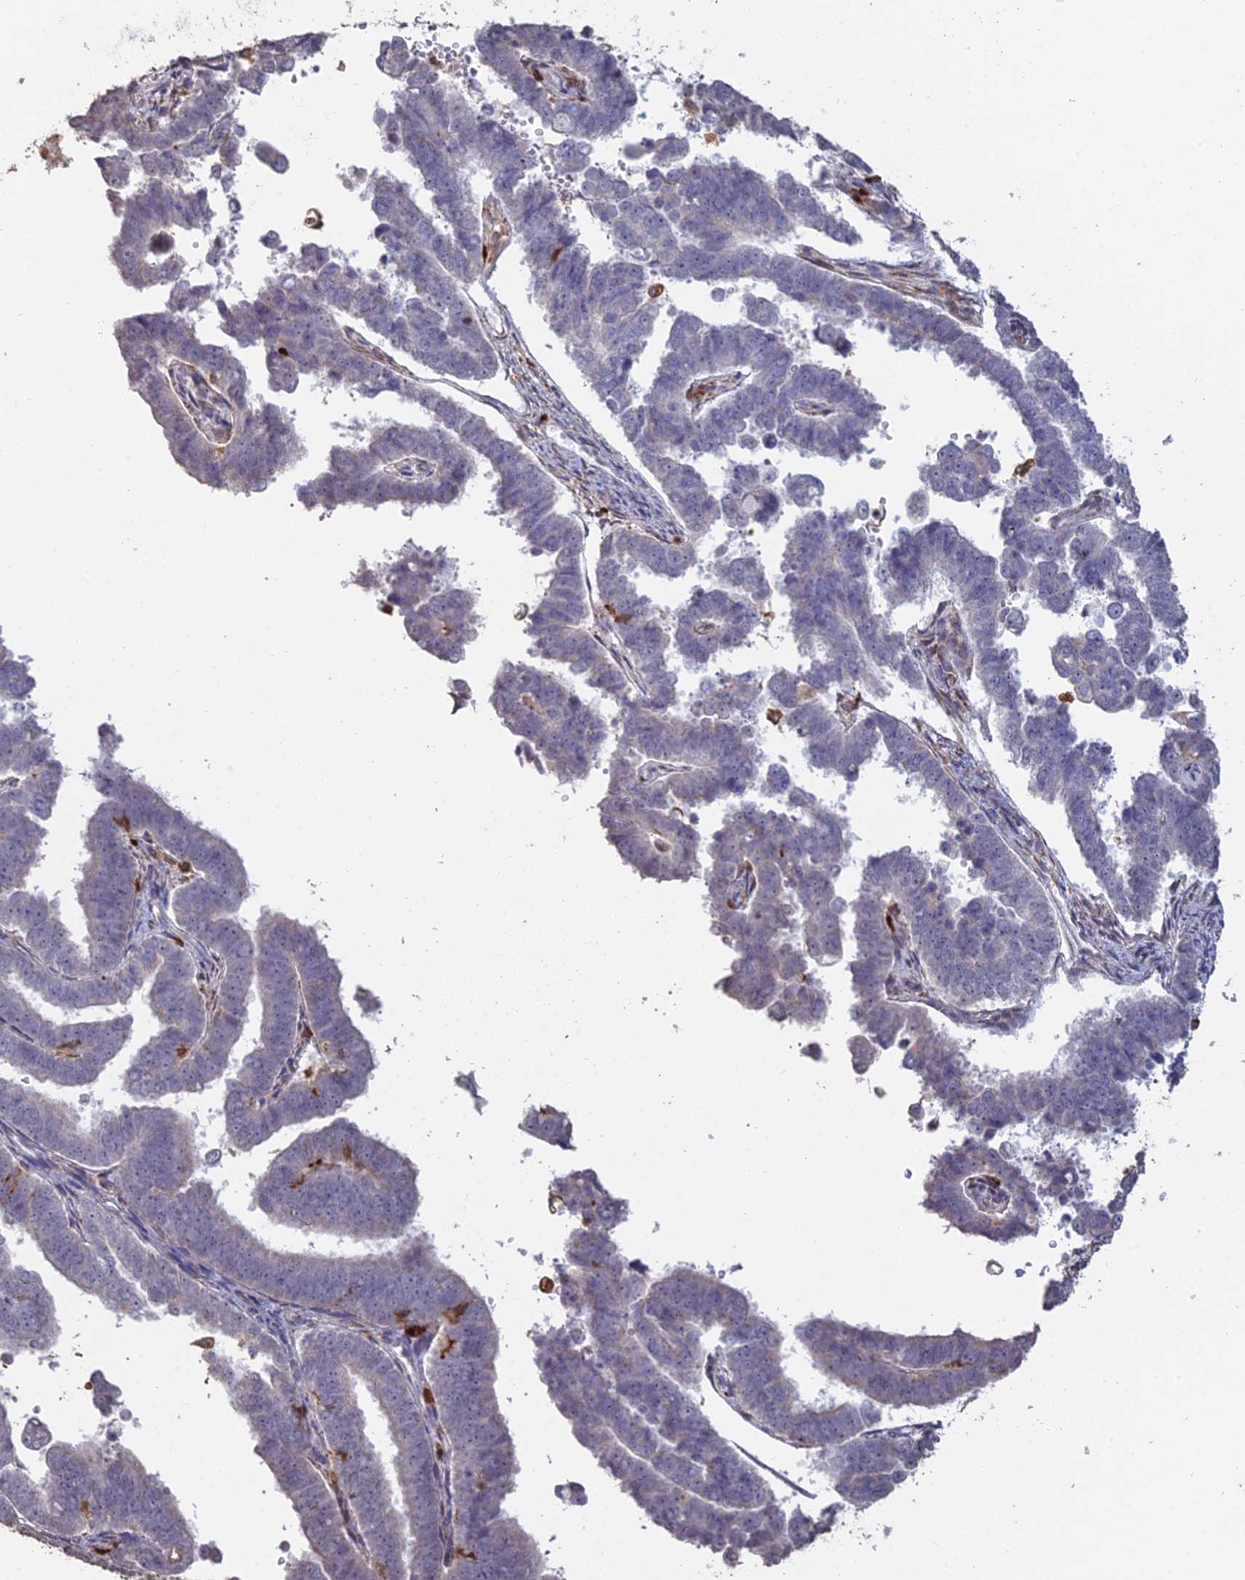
{"staining": {"intensity": "negative", "quantity": "none", "location": "none"}, "tissue": "endometrial cancer", "cell_type": "Tumor cells", "image_type": "cancer", "snomed": [{"axis": "morphology", "description": "Adenocarcinoma, NOS"}, {"axis": "topography", "description": "Endometrium"}], "caption": "The photomicrograph demonstrates no staining of tumor cells in endometrial cancer. (DAB IHC, high magnification).", "gene": "APOBR", "patient": {"sex": "female", "age": 75}}